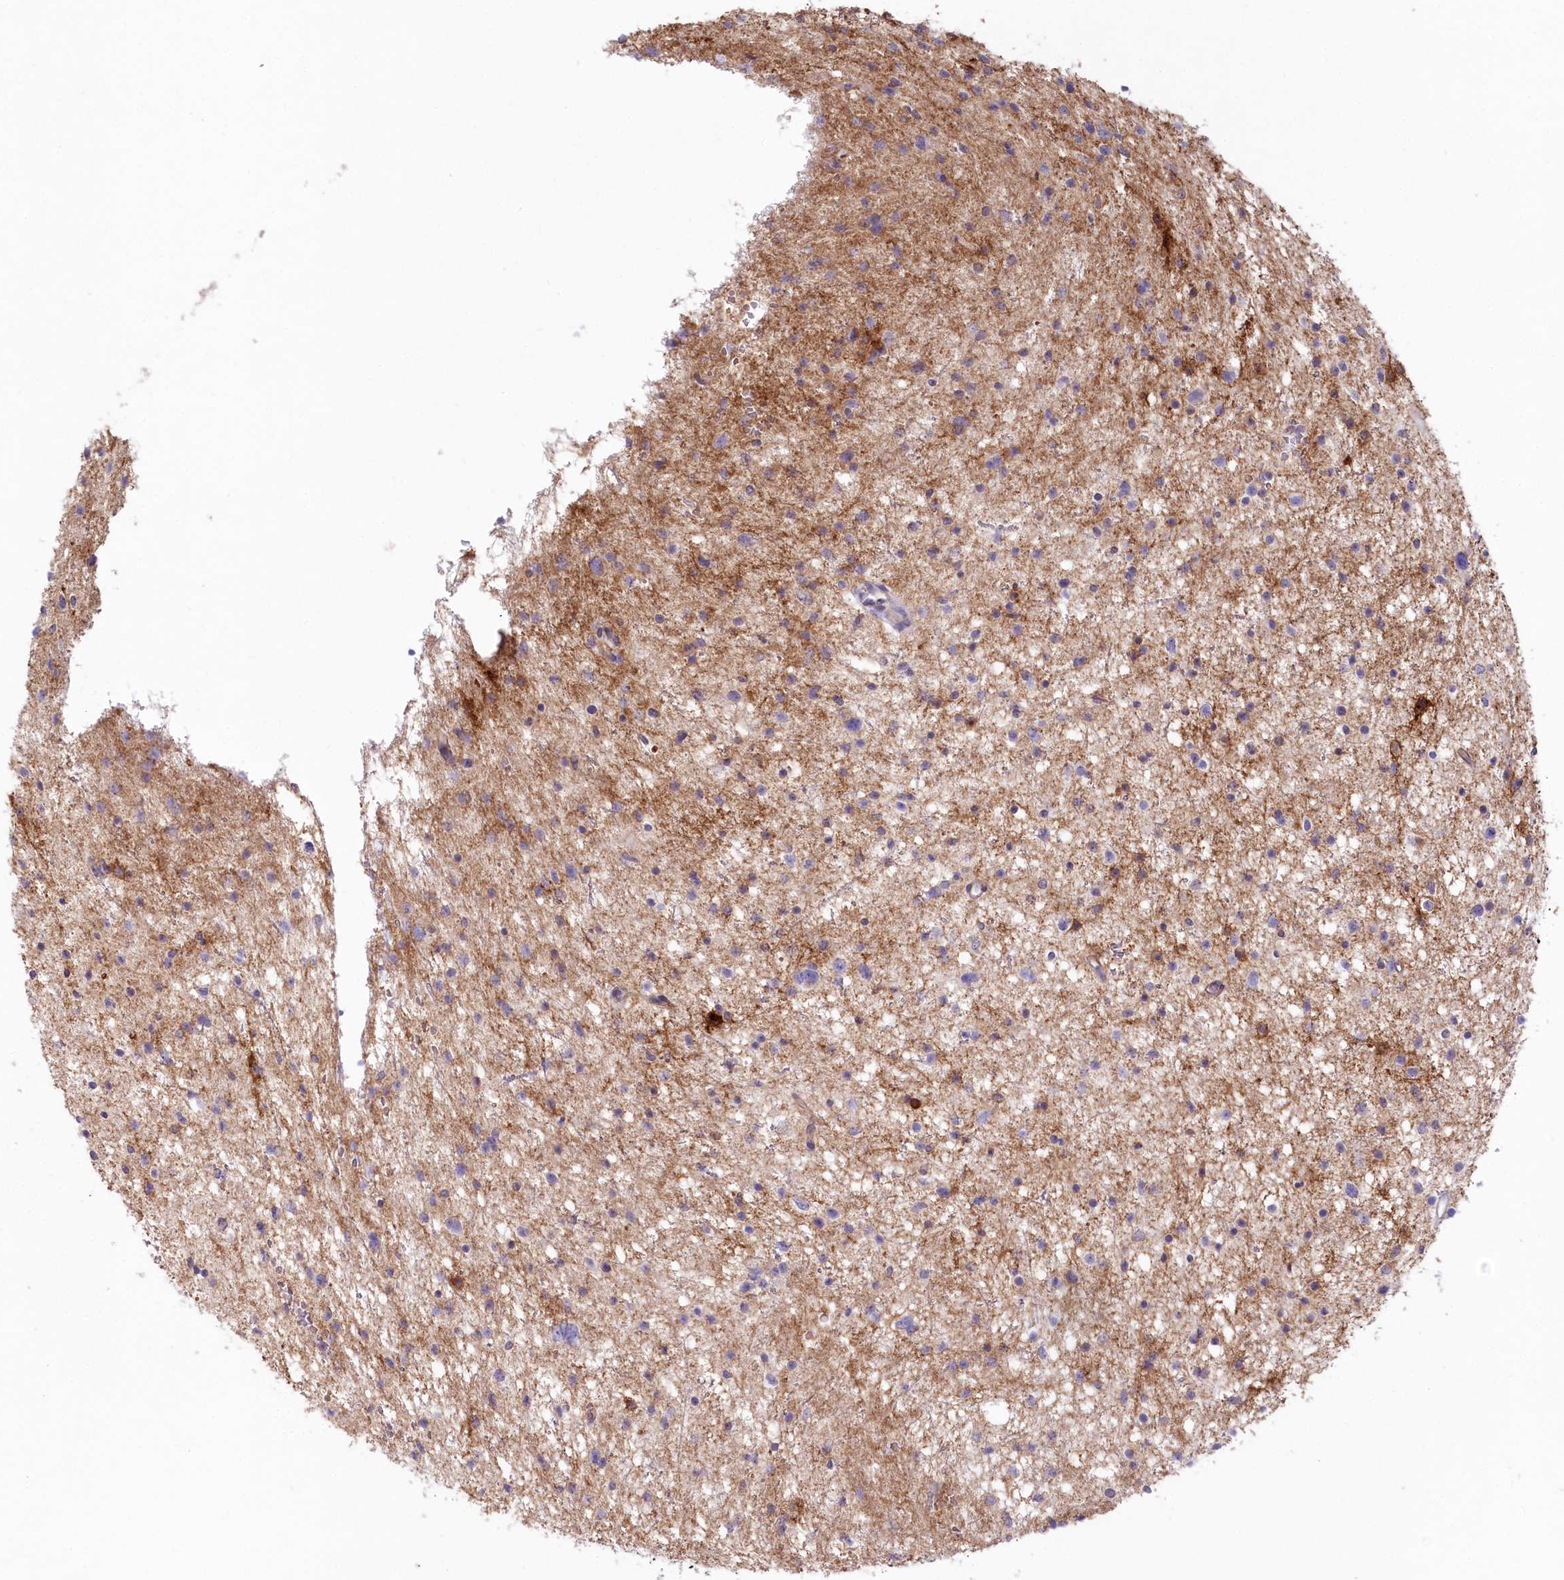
{"staining": {"intensity": "negative", "quantity": "none", "location": "none"}, "tissue": "glioma", "cell_type": "Tumor cells", "image_type": "cancer", "snomed": [{"axis": "morphology", "description": "Glioma, malignant, Low grade"}, {"axis": "topography", "description": "Brain"}], "caption": "A histopathology image of human malignant glioma (low-grade) is negative for staining in tumor cells.", "gene": "SLC6A11", "patient": {"sex": "female", "age": 37}}